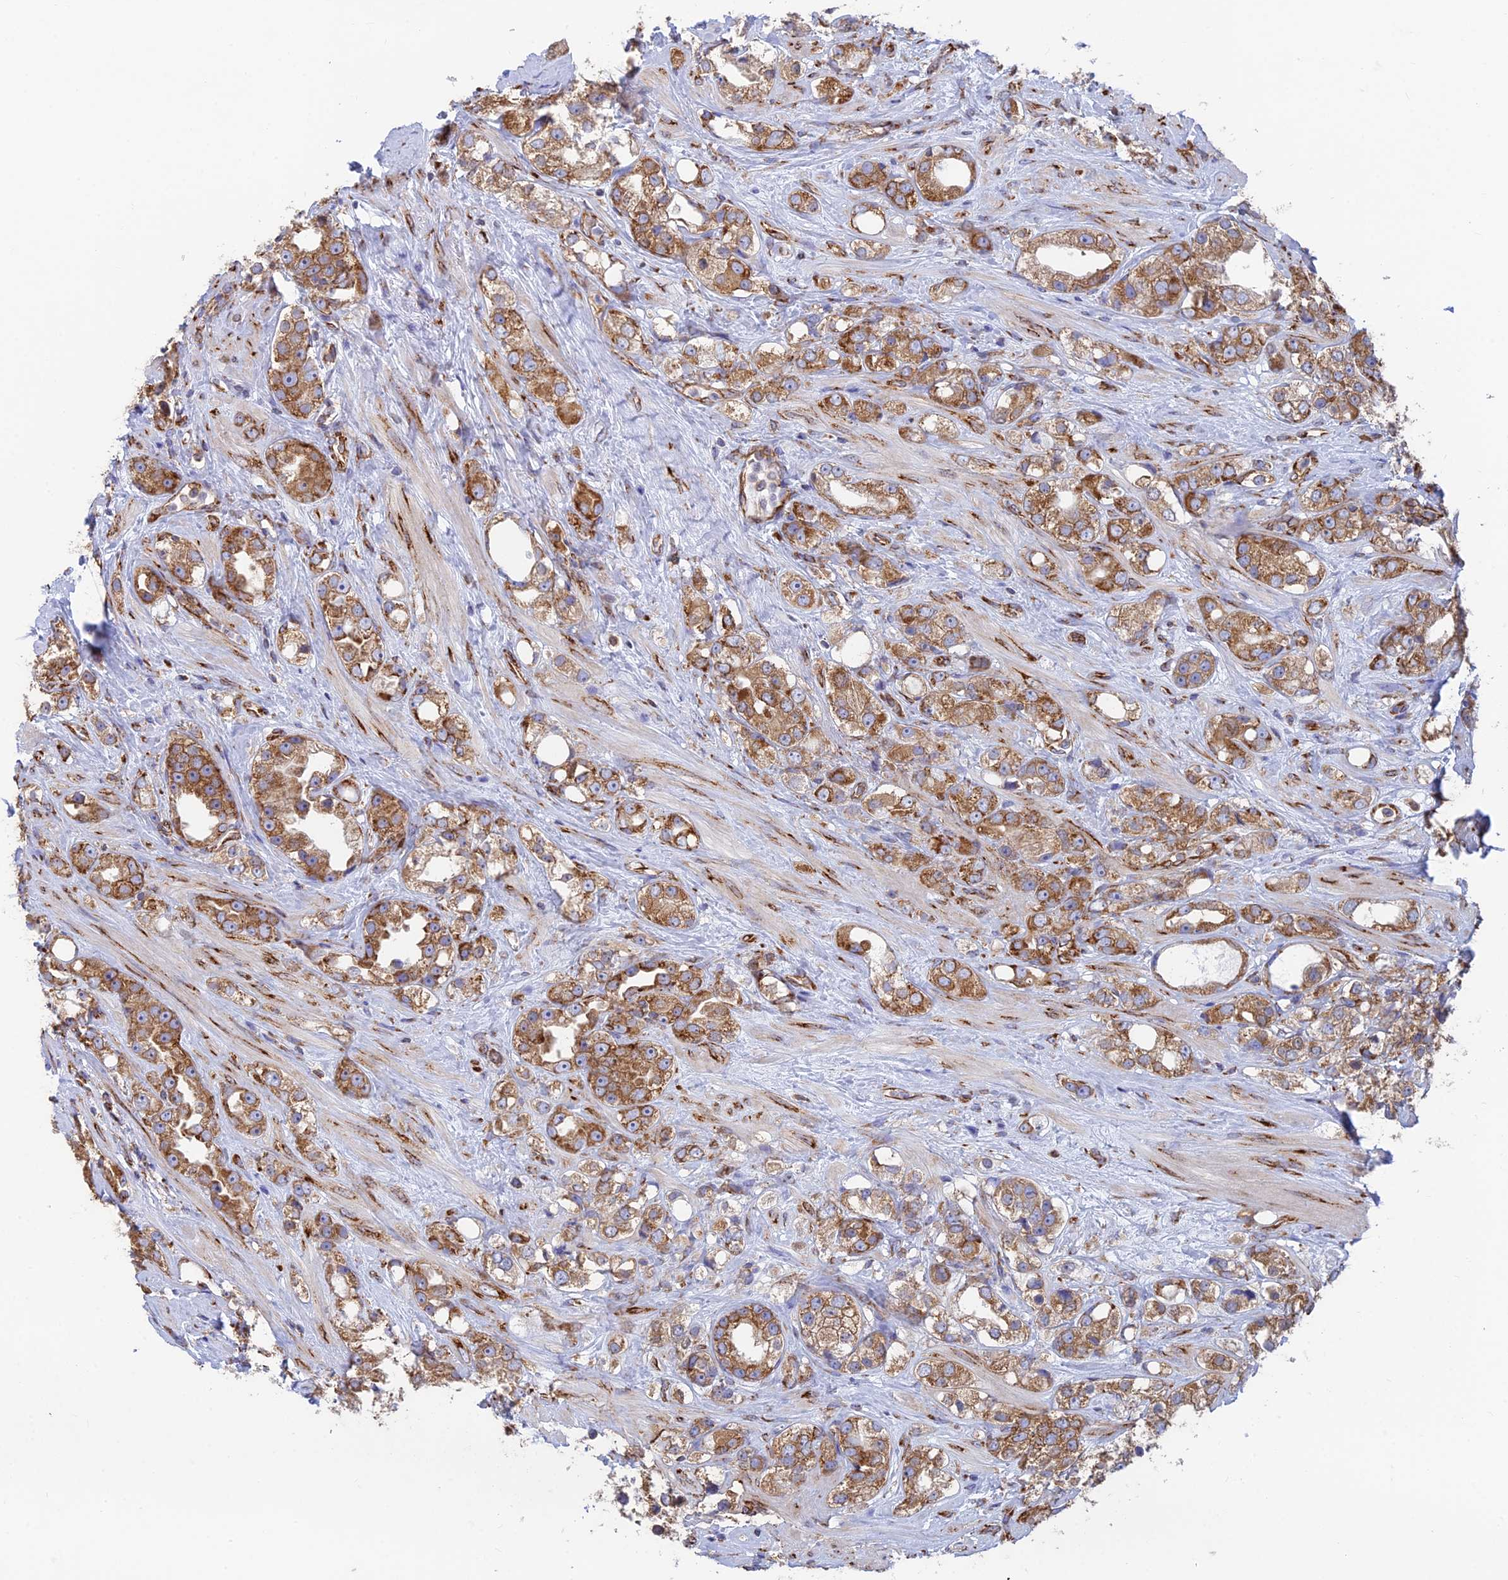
{"staining": {"intensity": "moderate", "quantity": ">75%", "location": "cytoplasmic/membranous"}, "tissue": "prostate cancer", "cell_type": "Tumor cells", "image_type": "cancer", "snomed": [{"axis": "morphology", "description": "Adenocarcinoma, NOS"}, {"axis": "topography", "description": "Prostate"}], "caption": "The micrograph demonstrates staining of prostate cancer, revealing moderate cytoplasmic/membranous protein positivity (brown color) within tumor cells. The staining was performed using DAB (3,3'-diaminobenzidine) to visualize the protein expression in brown, while the nuclei were stained in blue with hematoxylin (Magnification: 20x).", "gene": "CCDC69", "patient": {"sex": "male", "age": 79}}